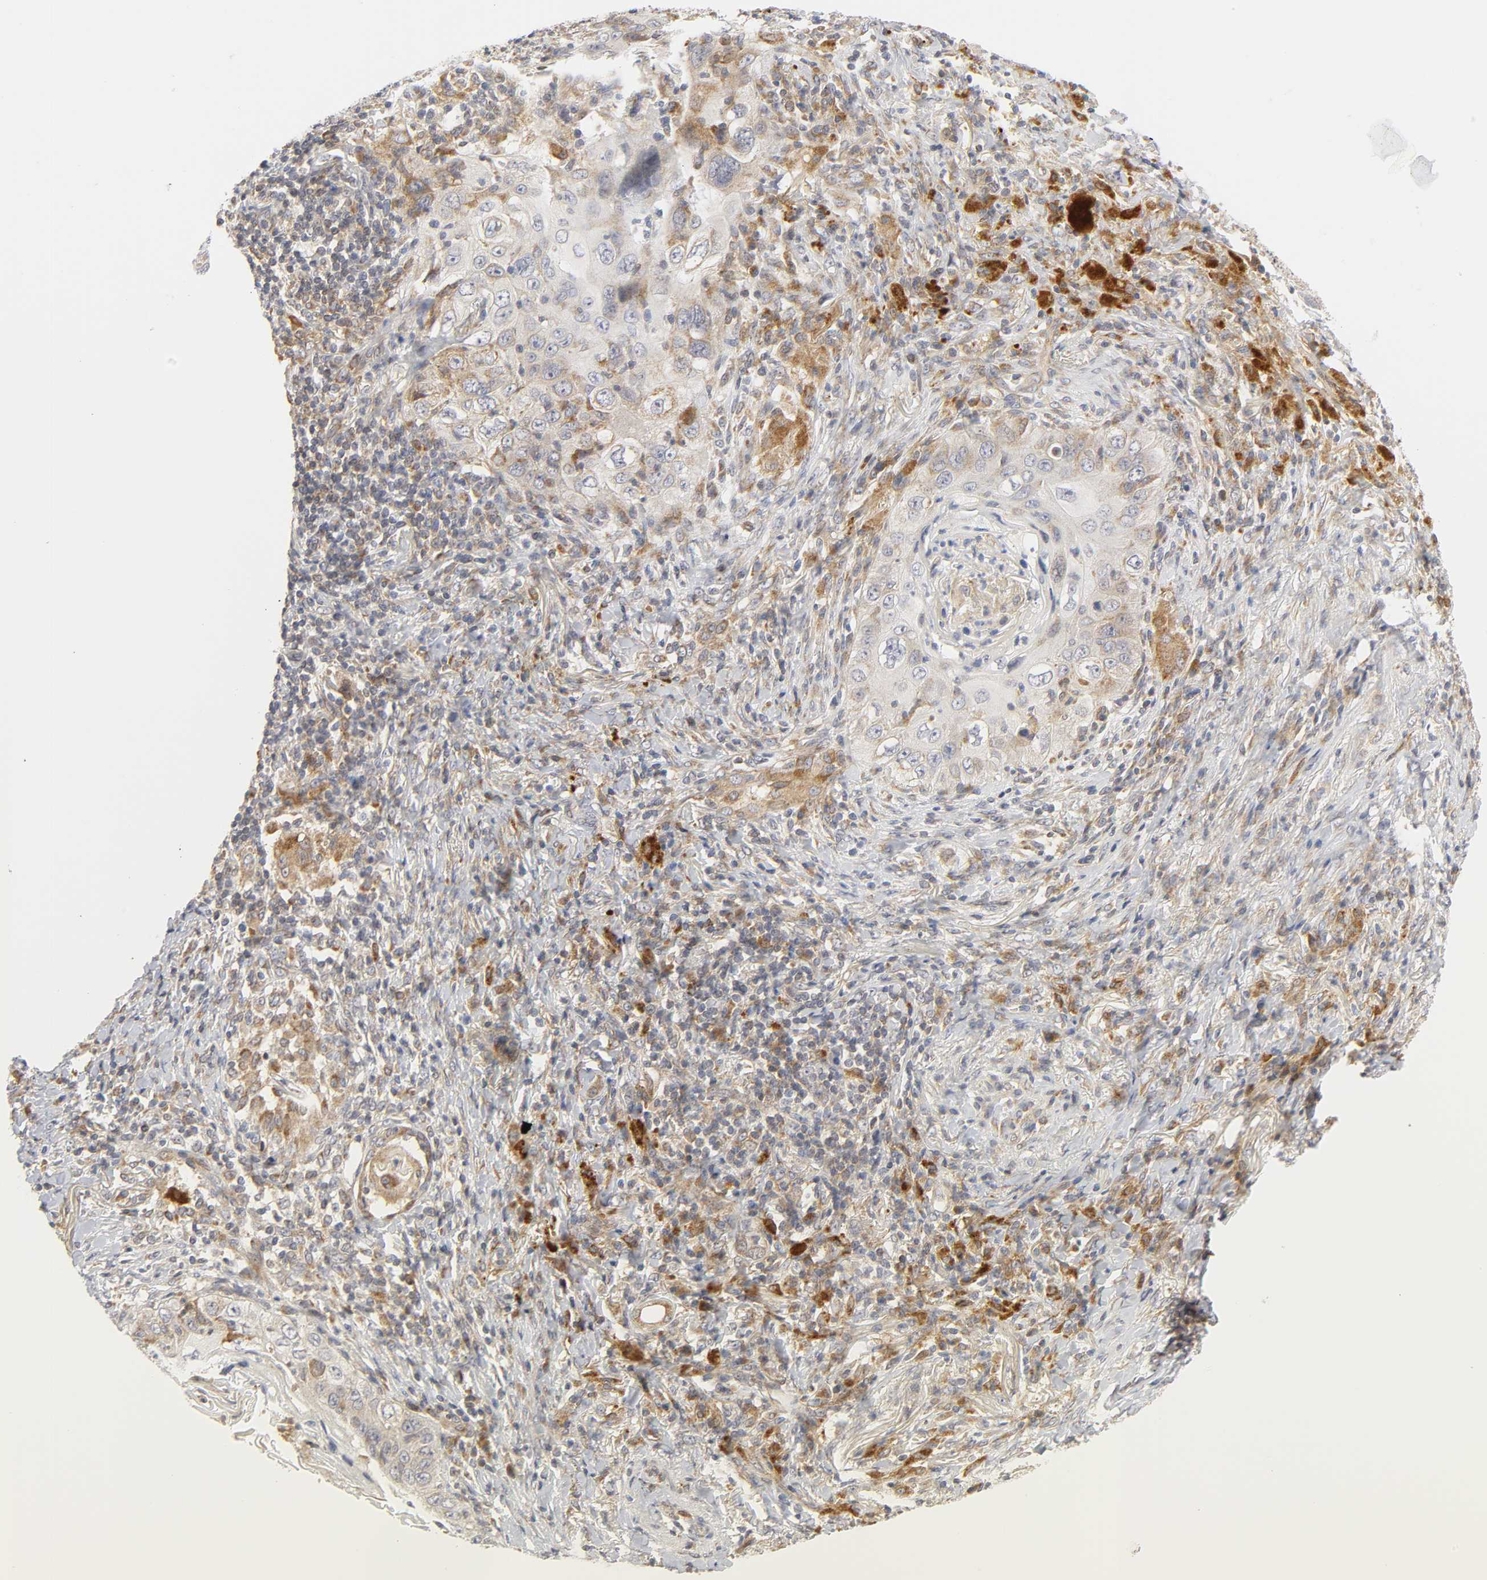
{"staining": {"intensity": "moderate", "quantity": ">75%", "location": "cytoplasmic/membranous"}, "tissue": "lung cancer", "cell_type": "Tumor cells", "image_type": "cancer", "snomed": [{"axis": "morphology", "description": "Squamous cell carcinoma, NOS"}, {"axis": "topography", "description": "Lung"}], "caption": "Squamous cell carcinoma (lung) stained for a protein (brown) demonstrates moderate cytoplasmic/membranous positive staining in about >75% of tumor cells.", "gene": "BAX", "patient": {"sex": "female", "age": 67}}